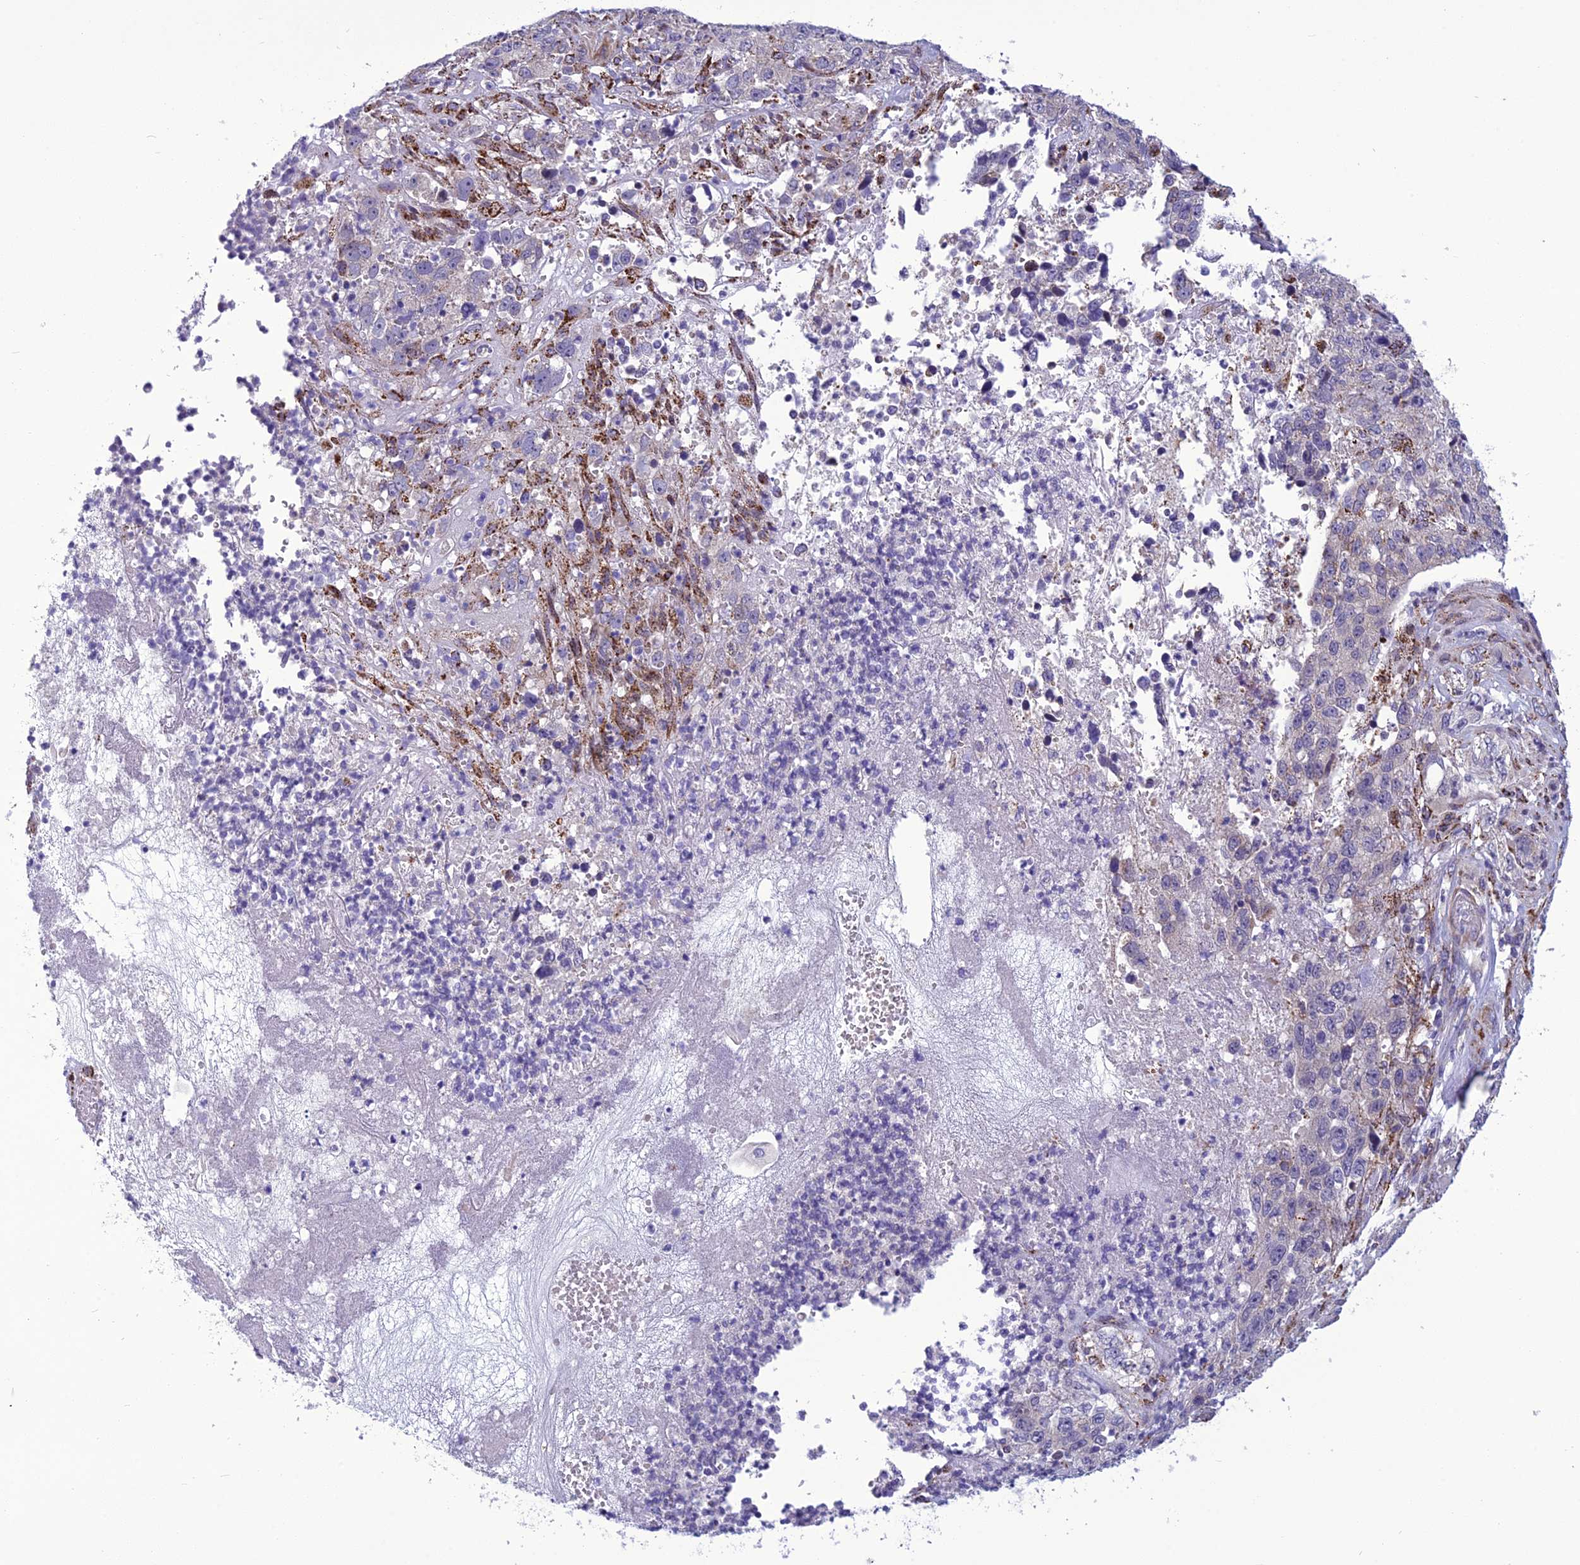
{"staining": {"intensity": "negative", "quantity": "none", "location": "none"}, "tissue": "stomach cancer", "cell_type": "Tumor cells", "image_type": "cancer", "snomed": [{"axis": "morphology", "description": "Adenocarcinoma, NOS"}, {"axis": "topography", "description": "Stomach"}], "caption": "Immunohistochemistry (IHC) histopathology image of stomach cancer (adenocarcinoma) stained for a protein (brown), which exhibits no expression in tumor cells.", "gene": "PSMF1", "patient": {"sex": "male", "age": 48}}